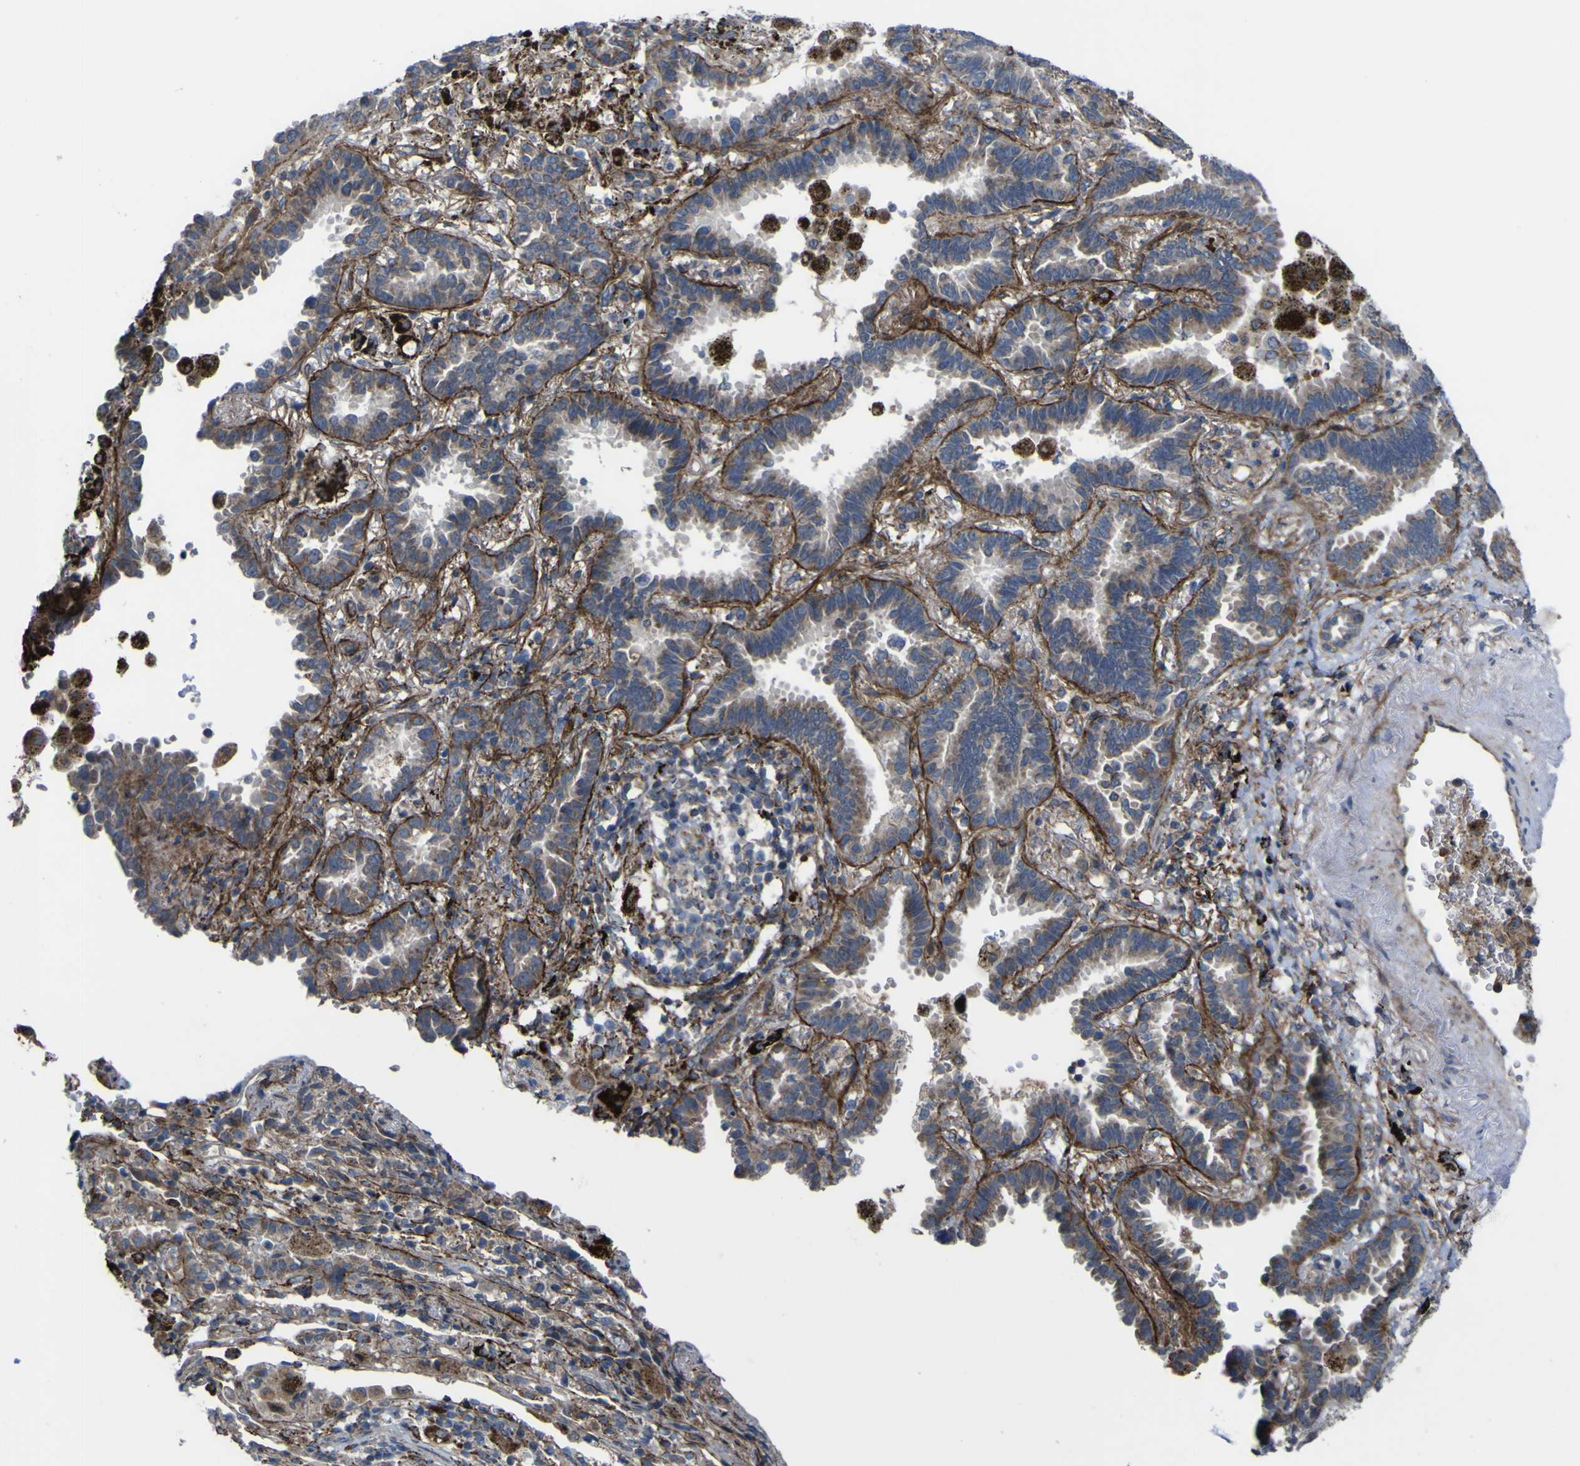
{"staining": {"intensity": "moderate", "quantity": ">75%", "location": "cytoplasmic/membranous"}, "tissue": "lung cancer", "cell_type": "Tumor cells", "image_type": "cancer", "snomed": [{"axis": "morphology", "description": "Normal tissue, NOS"}, {"axis": "morphology", "description": "Adenocarcinoma, NOS"}, {"axis": "topography", "description": "Lung"}], "caption": "The image exhibits staining of lung cancer, revealing moderate cytoplasmic/membranous protein positivity (brown color) within tumor cells. (DAB (3,3'-diaminobenzidine) IHC with brightfield microscopy, high magnification).", "gene": "GPLD1", "patient": {"sex": "male", "age": 59}}